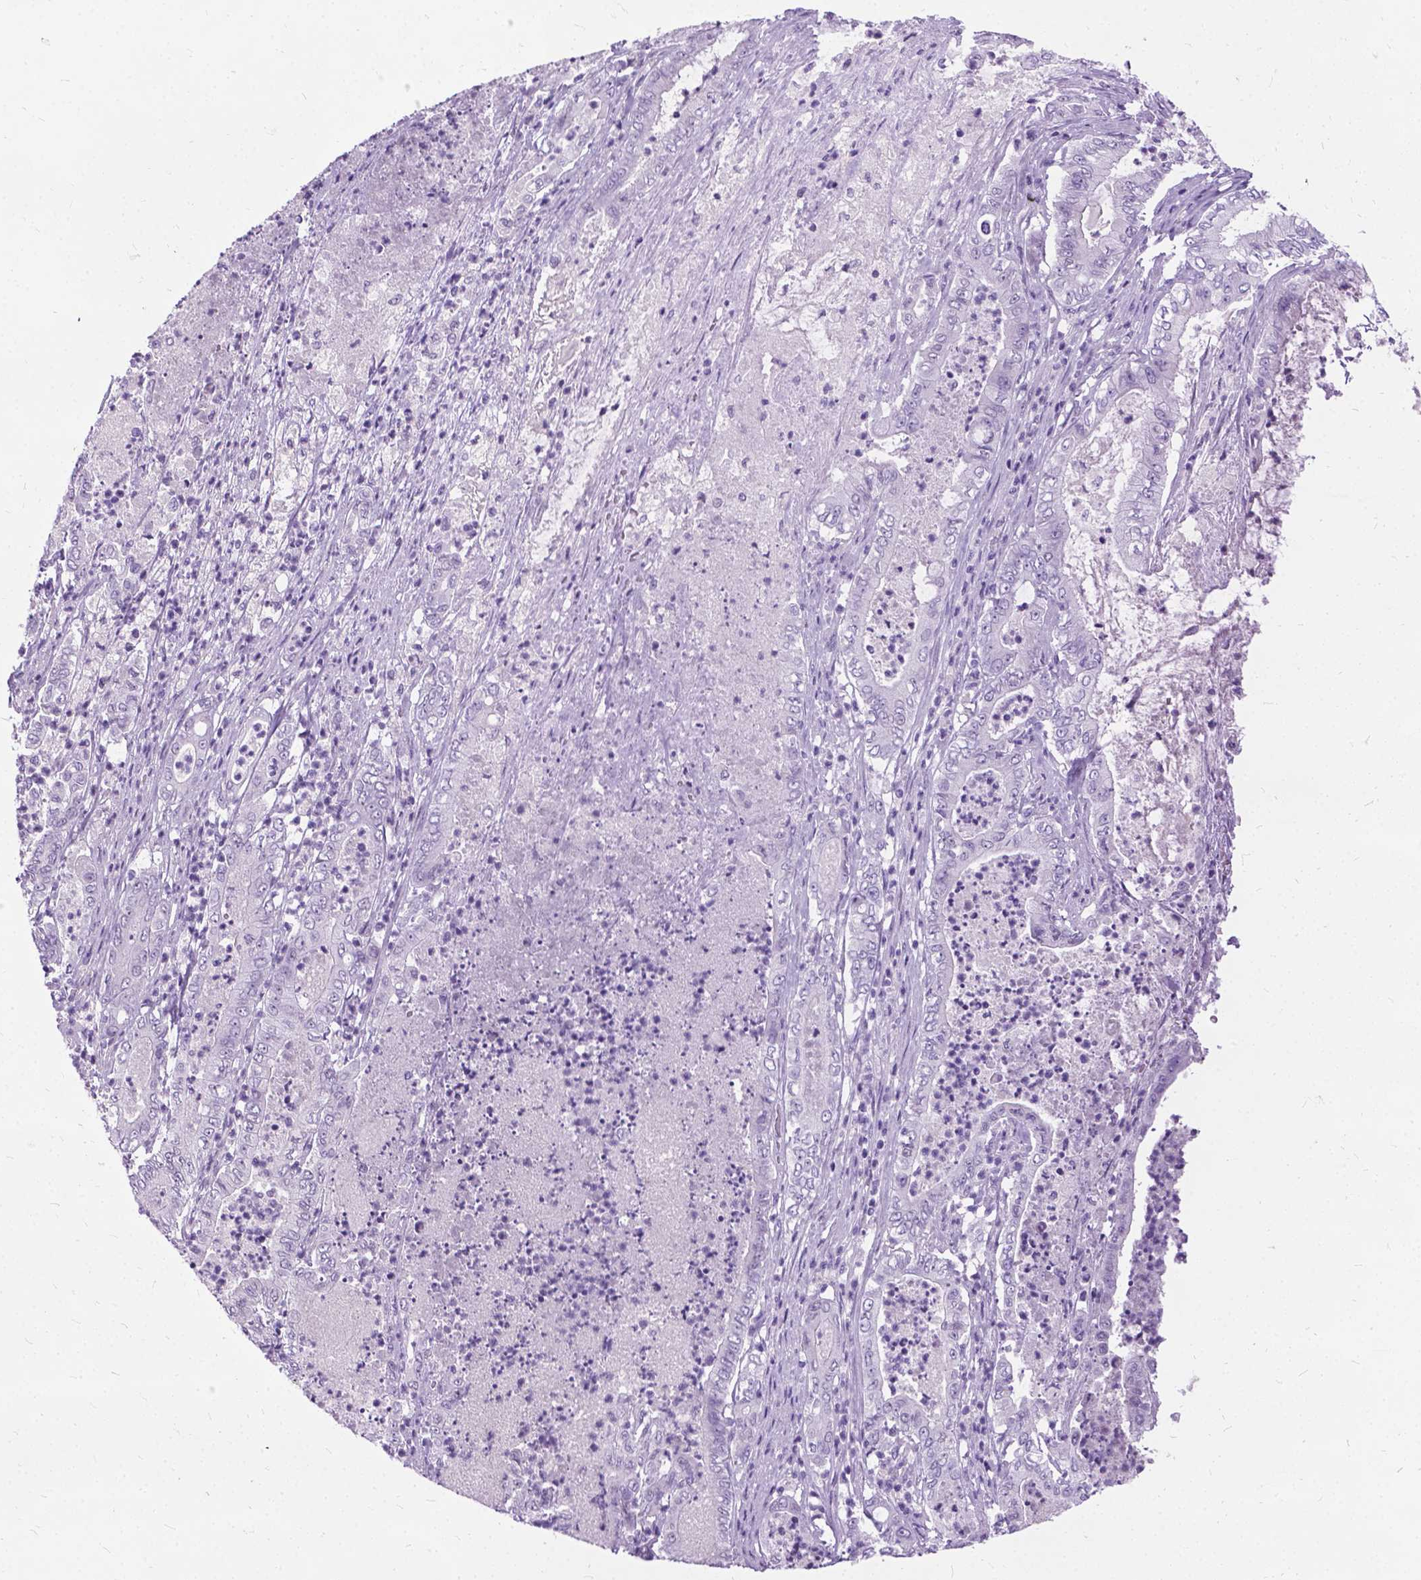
{"staining": {"intensity": "negative", "quantity": "none", "location": "none"}, "tissue": "pancreatic cancer", "cell_type": "Tumor cells", "image_type": "cancer", "snomed": [{"axis": "morphology", "description": "Adenocarcinoma, NOS"}, {"axis": "topography", "description": "Pancreas"}], "caption": "Immunohistochemistry of human pancreatic adenocarcinoma displays no expression in tumor cells. The staining was performed using DAB to visualize the protein expression in brown, while the nuclei were stained in blue with hematoxylin (Magnification: 20x).", "gene": "PROB1", "patient": {"sex": "male", "age": 71}}